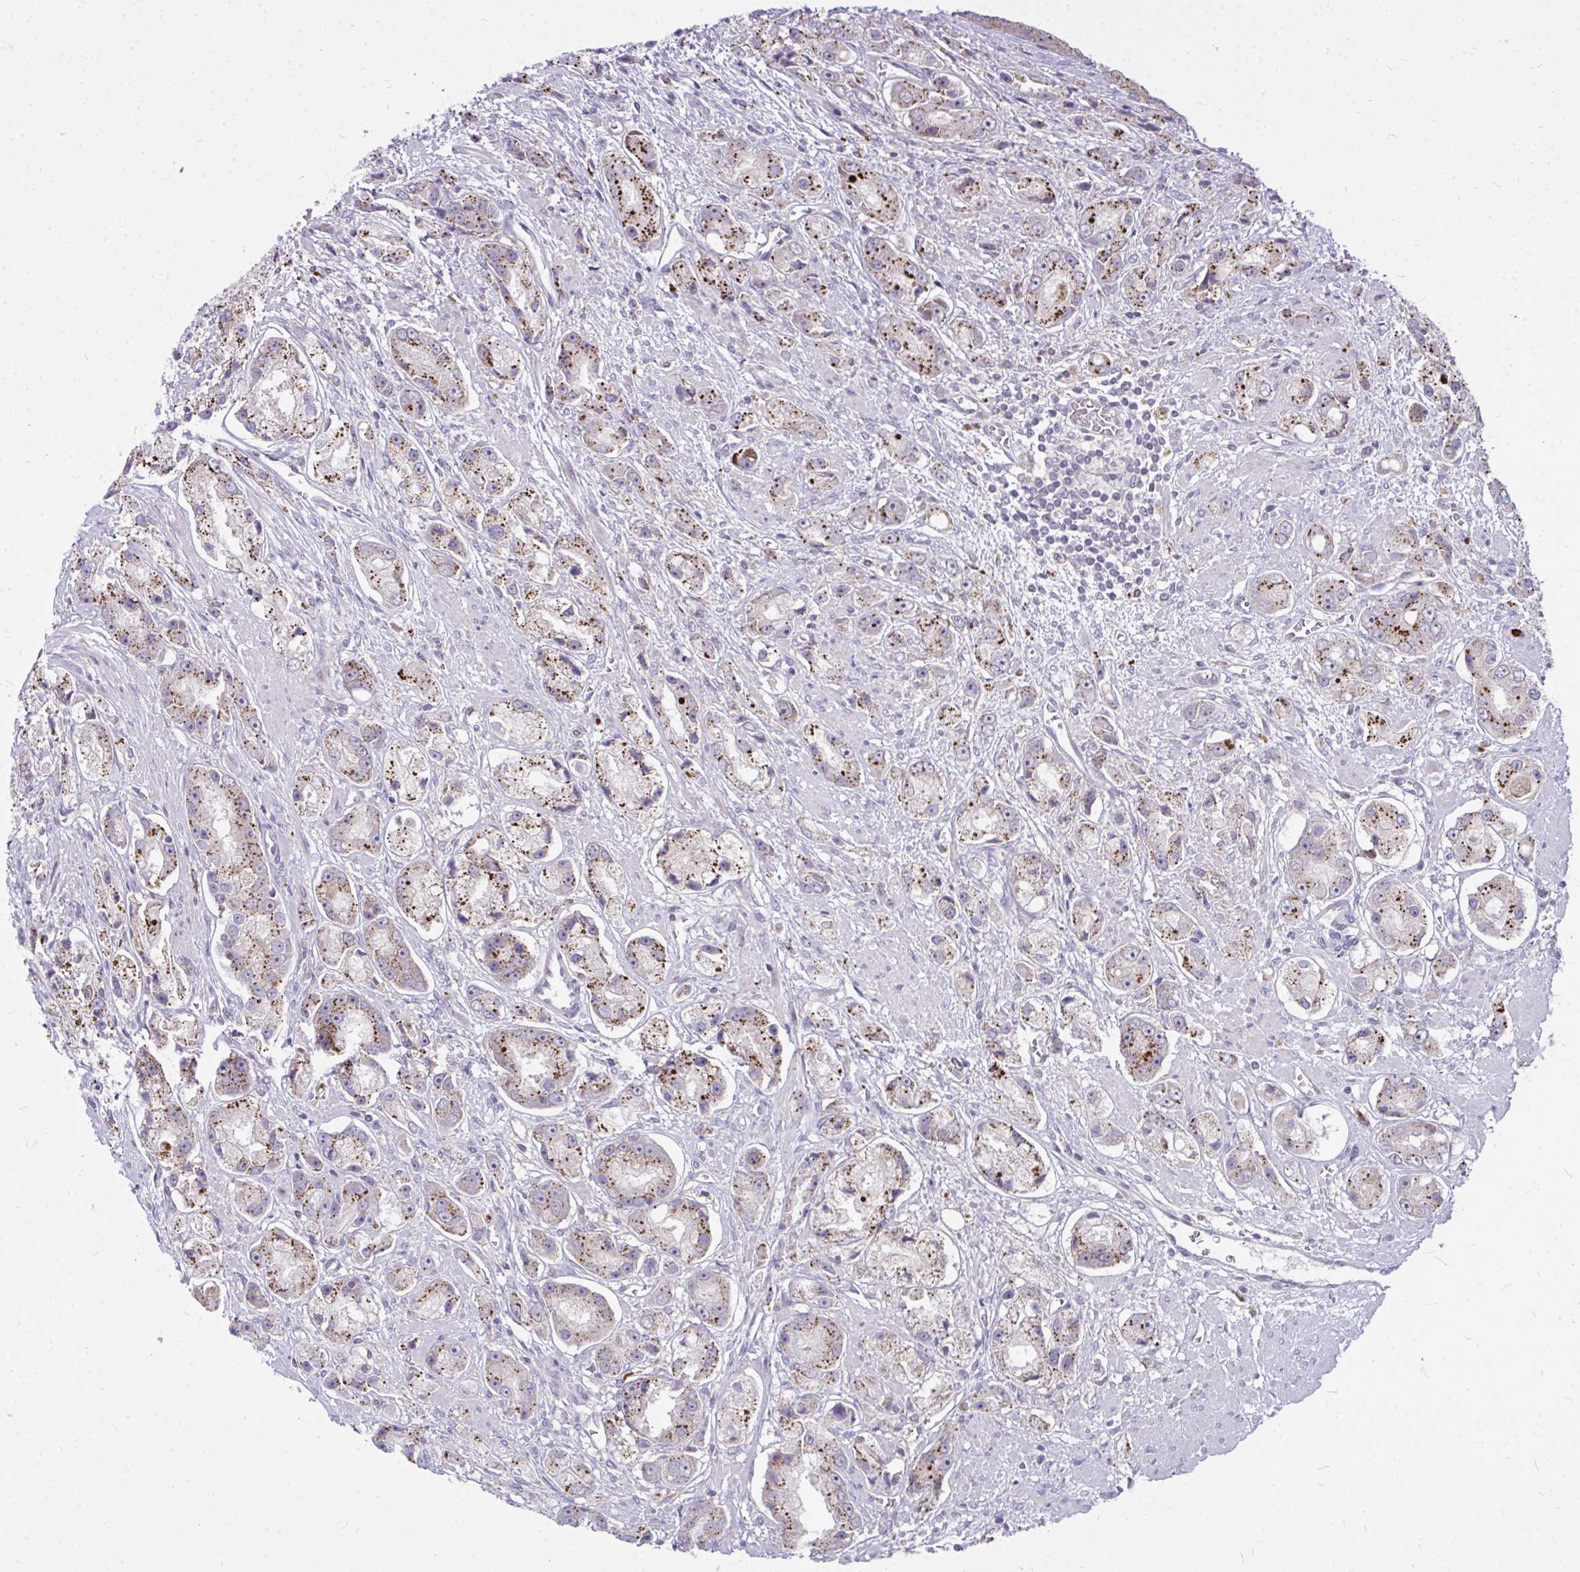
{"staining": {"intensity": "moderate", "quantity": "25%-75%", "location": "cytoplasmic/membranous"}, "tissue": "prostate cancer", "cell_type": "Tumor cells", "image_type": "cancer", "snomed": [{"axis": "morphology", "description": "Adenocarcinoma, High grade"}, {"axis": "topography", "description": "Prostate"}], "caption": "Prostate cancer (high-grade adenocarcinoma) stained with a brown dye reveals moderate cytoplasmic/membranous positive positivity in approximately 25%-75% of tumor cells.", "gene": "ZSCAN25", "patient": {"sex": "male", "age": 67}}